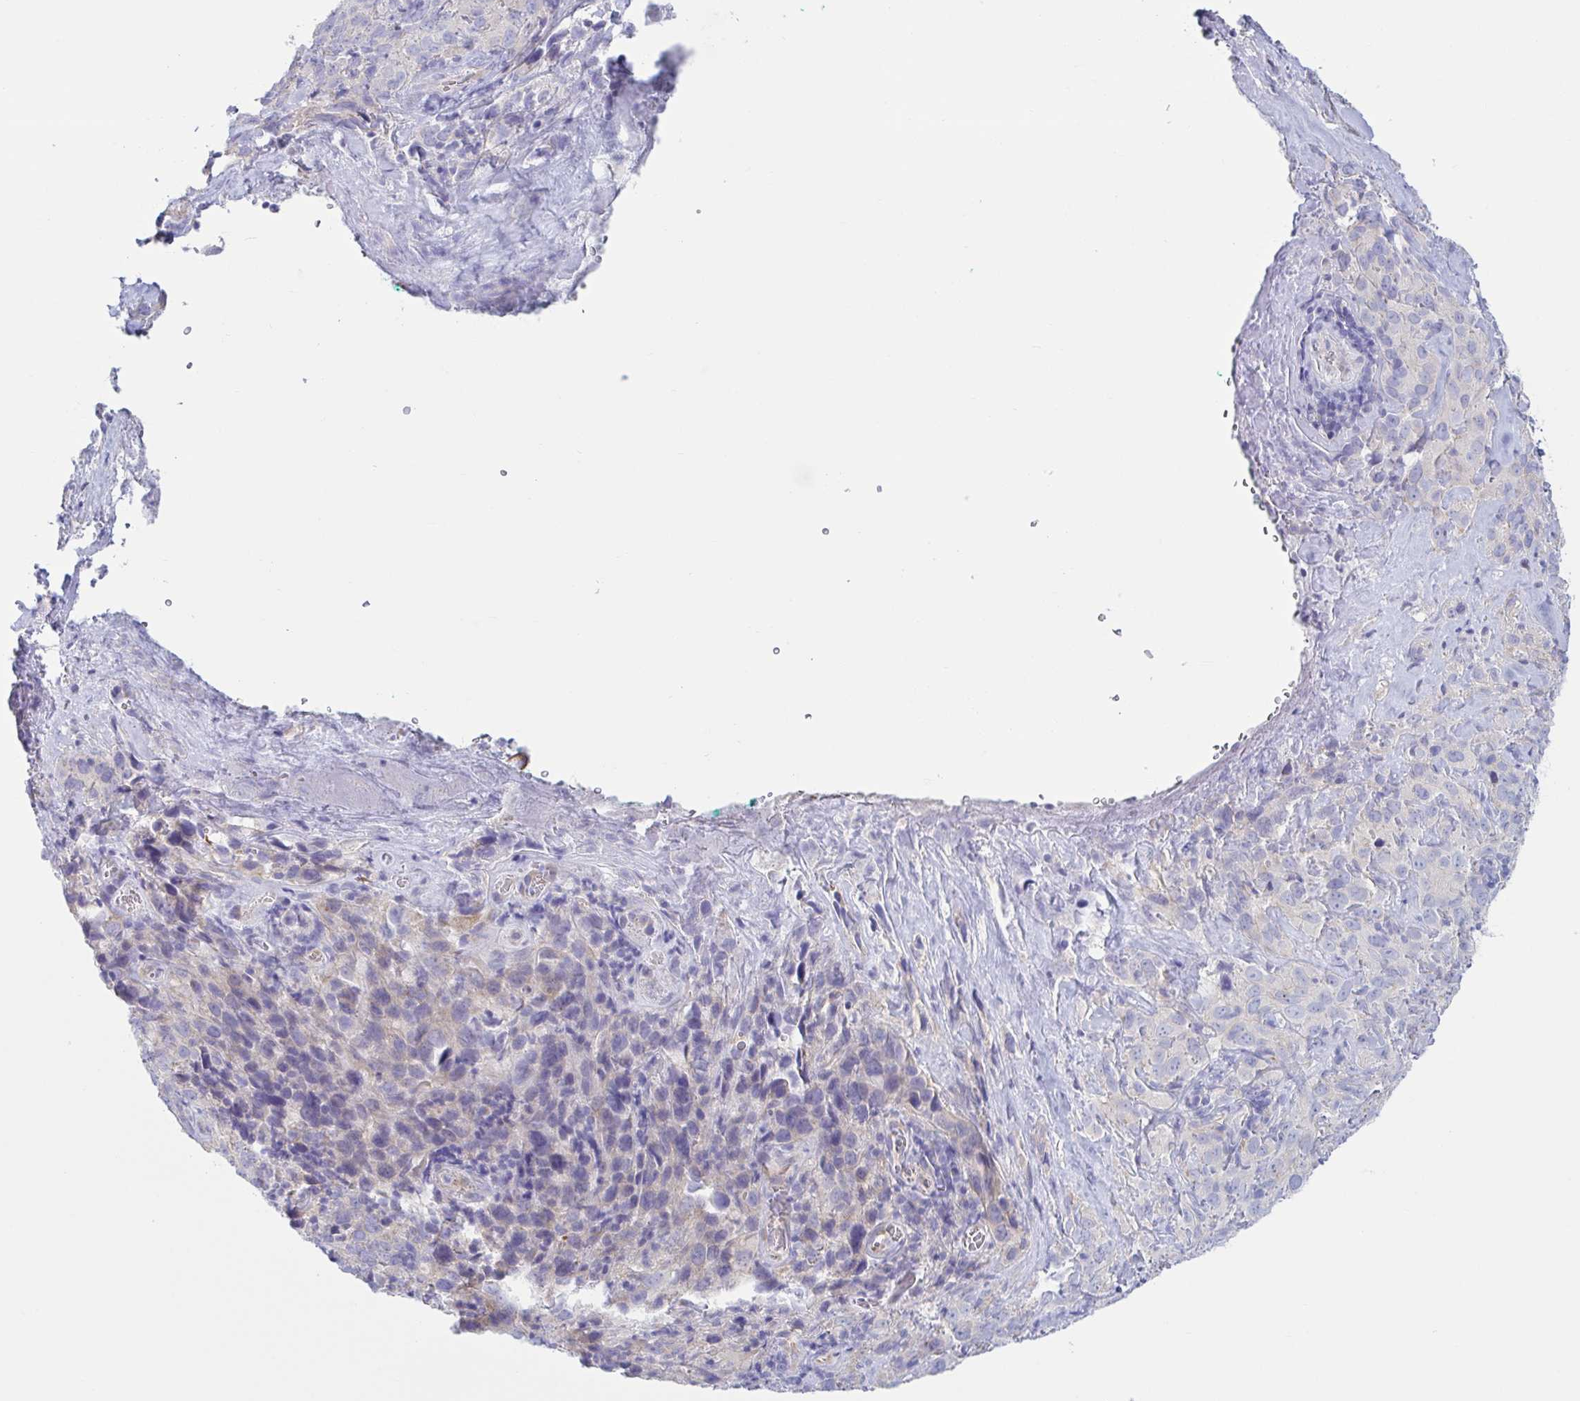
{"staining": {"intensity": "weak", "quantity": "<25%", "location": "cytoplasmic/membranous"}, "tissue": "cervical cancer", "cell_type": "Tumor cells", "image_type": "cancer", "snomed": [{"axis": "morphology", "description": "Squamous cell carcinoma, NOS"}, {"axis": "topography", "description": "Cervix"}], "caption": "The immunohistochemistry (IHC) micrograph has no significant staining in tumor cells of cervical cancer tissue. (Stains: DAB immunohistochemistry with hematoxylin counter stain, Microscopy: brightfield microscopy at high magnification).", "gene": "TNNI2", "patient": {"sex": "female", "age": 51}}